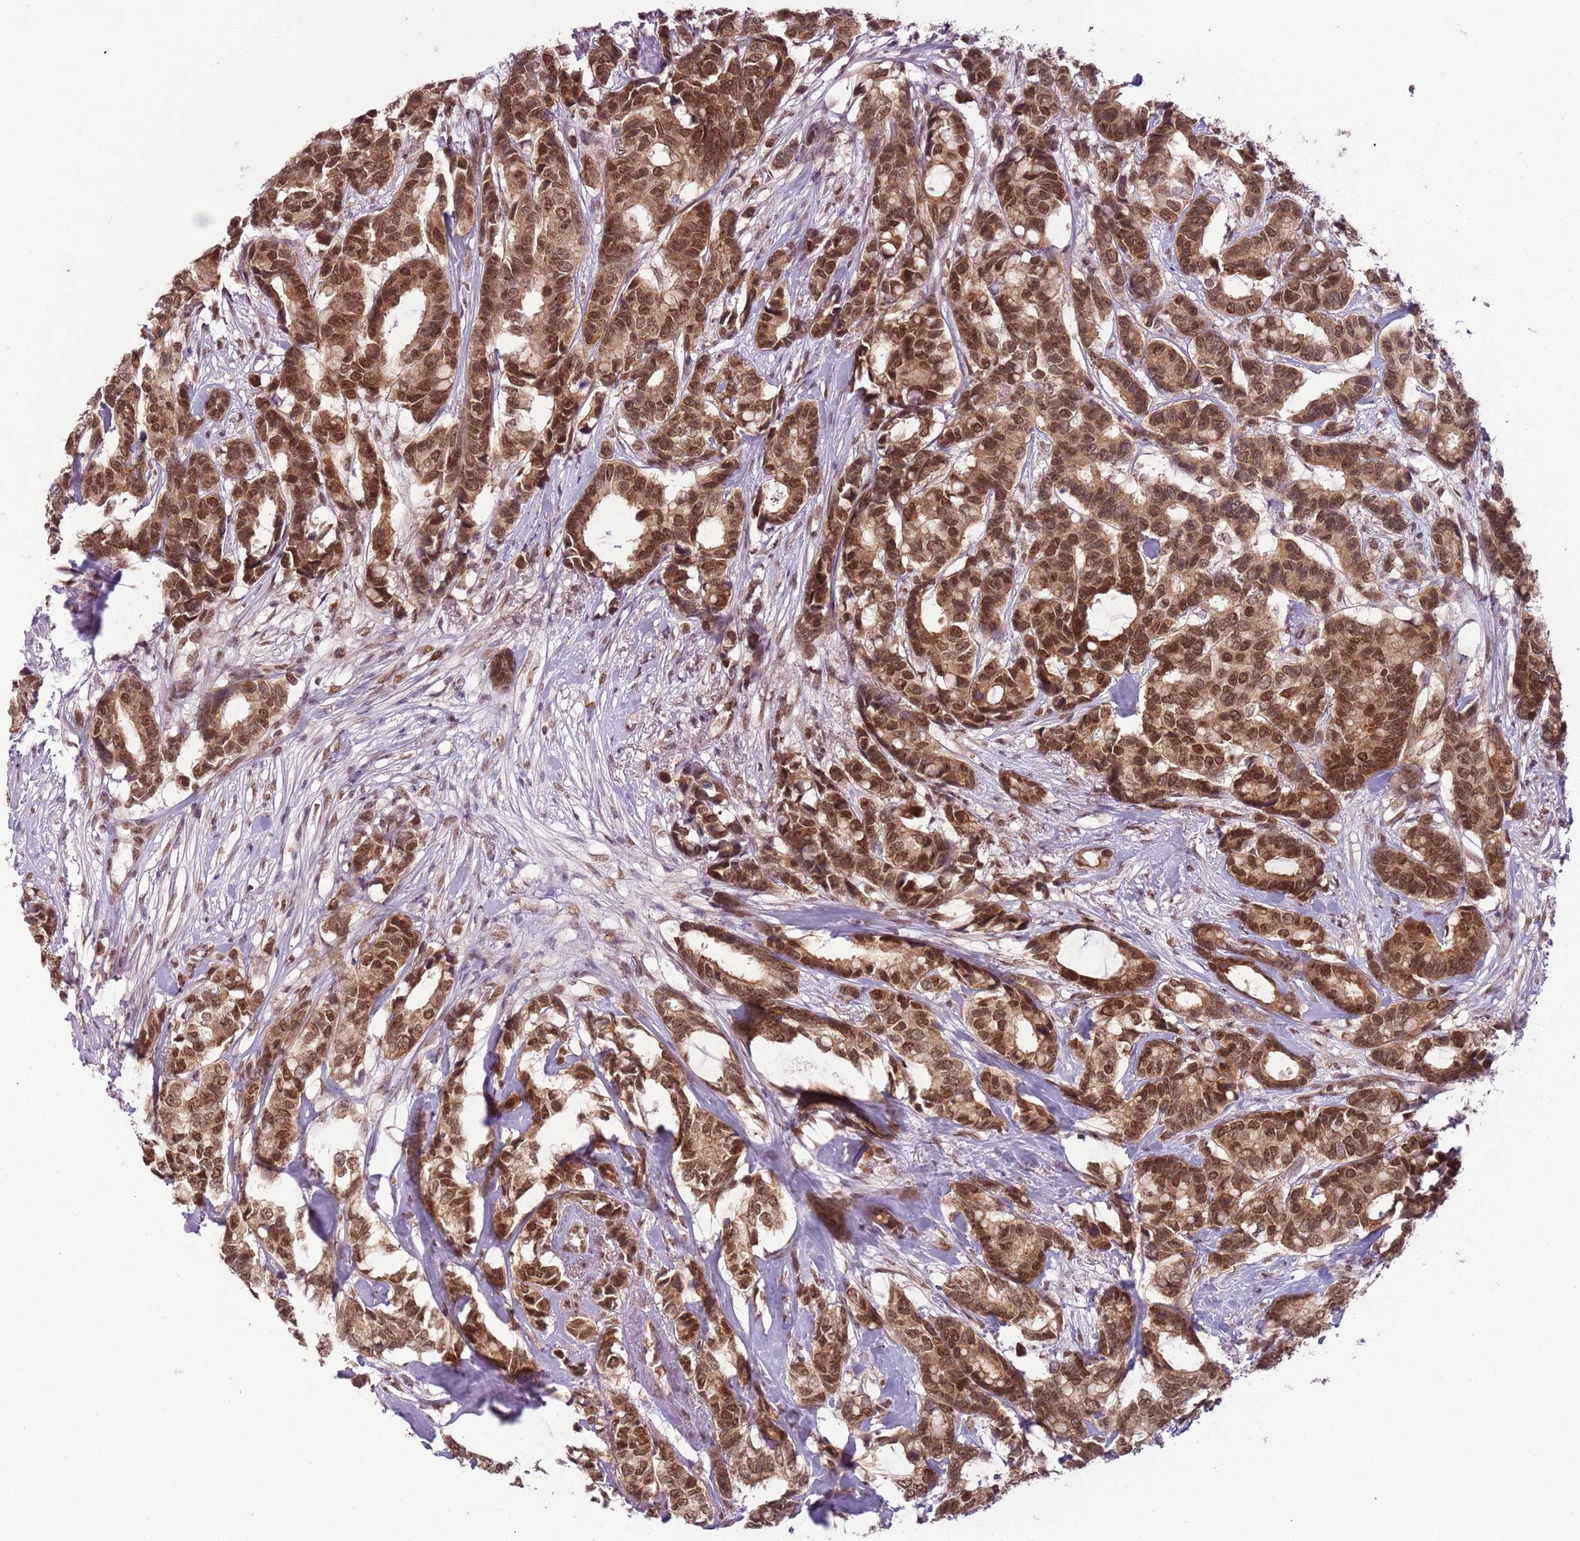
{"staining": {"intensity": "strong", "quantity": ">75%", "location": "nuclear"}, "tissue": "breast cancer", "cell_type": "Tumor cells", "image_type": "cancer", "snomed": [{"axis": "morphology", "description": "Duct carcinoma"}, {"axis": "topography", "description": "Breast"}], "caption": "Tumor cells show high levels of strong nuclear expression in about >75% of cells in breast cancer.", "gene": "FAM120AOS", "patient": {"sex": "female", "age": 87}}